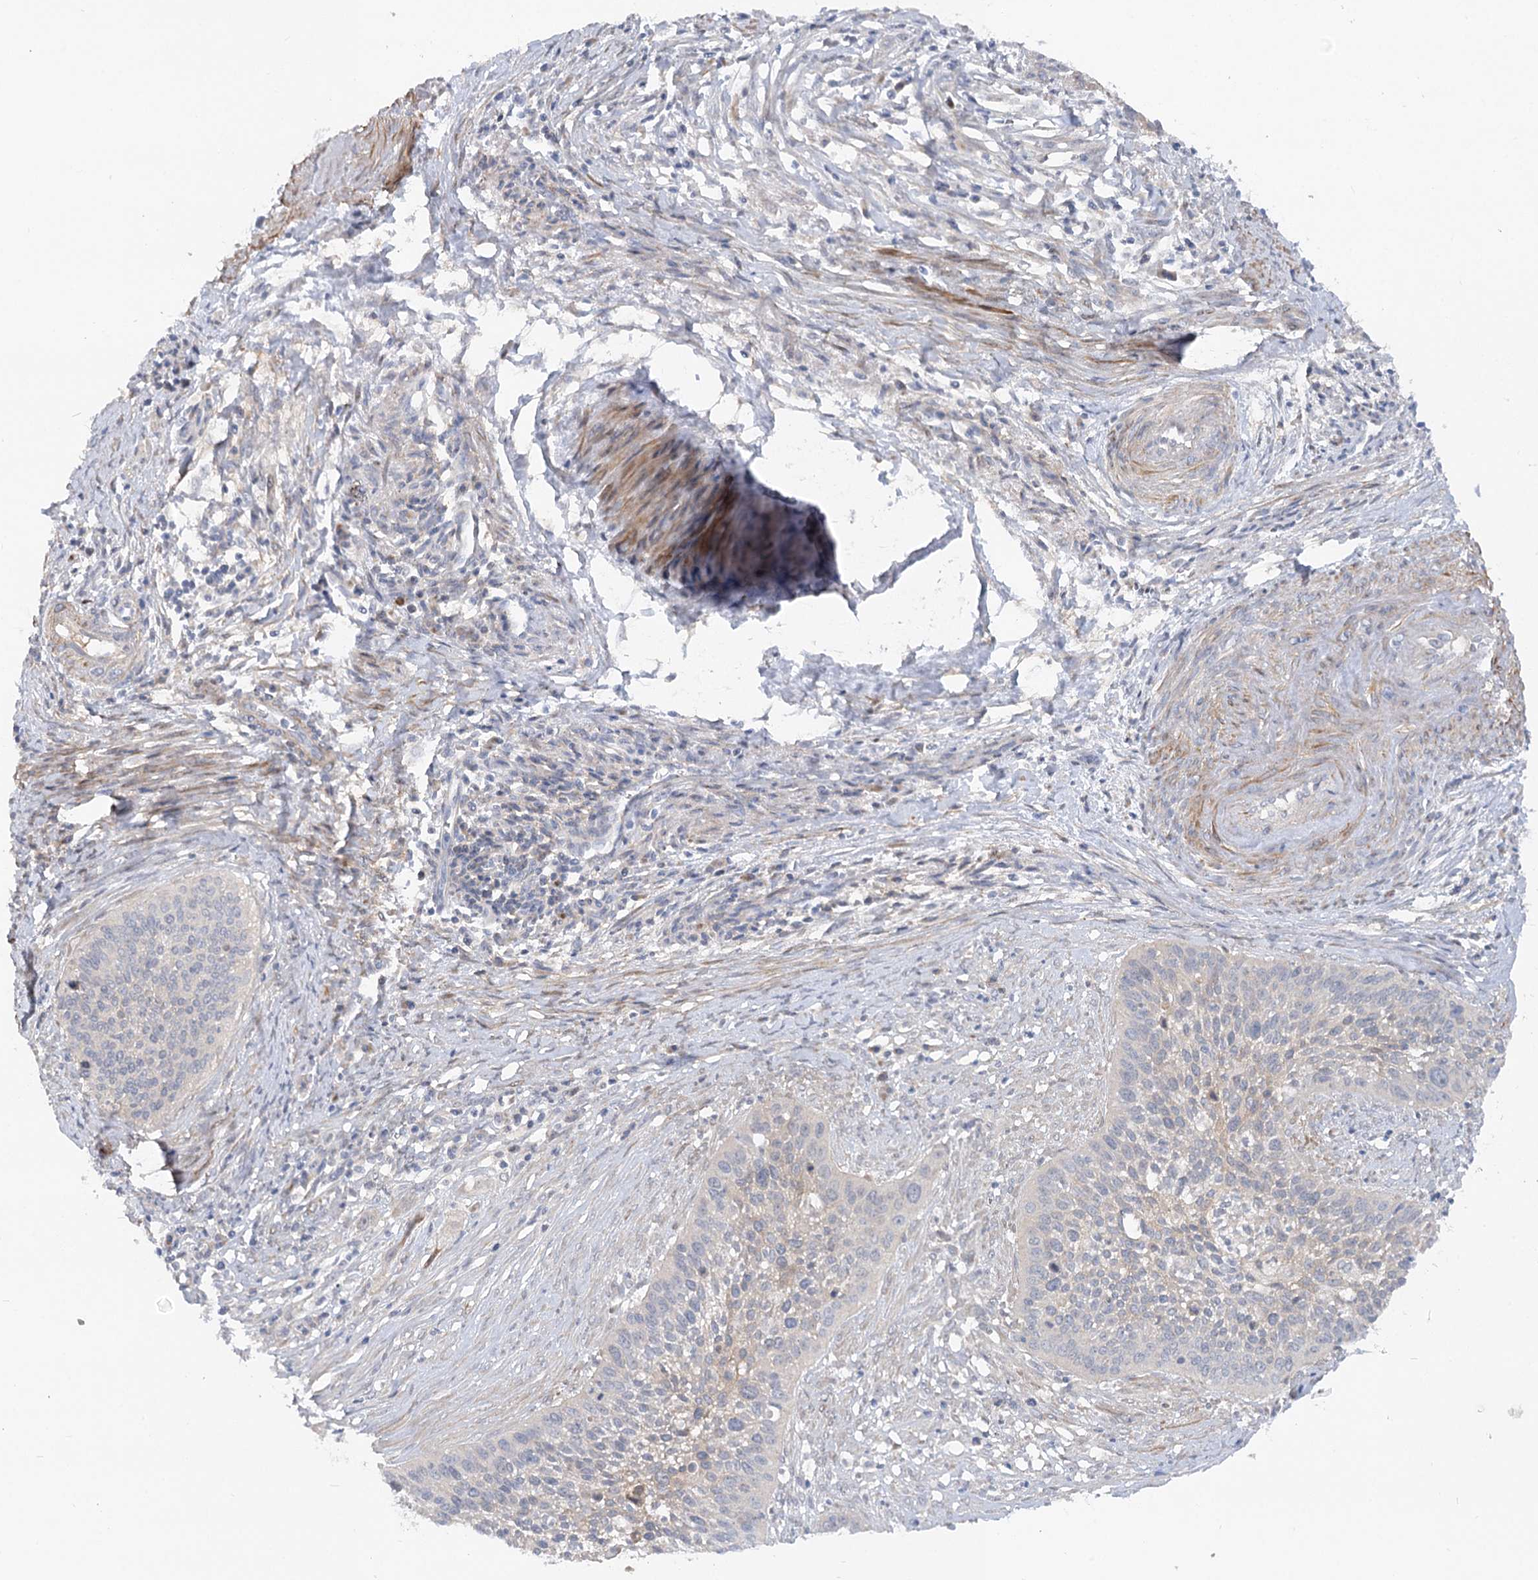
{"staining": {"intensity": "negative", "quantity": "none", "location": "none"}, "tissue": "cervical cancer", "cell_type": "Tumor cells", "image_type": "cancer", "snomed": [{"axis": "morphology", "description": "Squamous cell carcinoma, NOS"}, {"axis": "topography", "description": "Cervix"}], "caption": "Cervical cancer was stained to show a protein in brown. There is no significant expression in tumor cells. (DAB immunohistochemistry with hematoxylin counter stain).", "gene": "FGF19", "patient": {"sex": "female", "age": 34}}